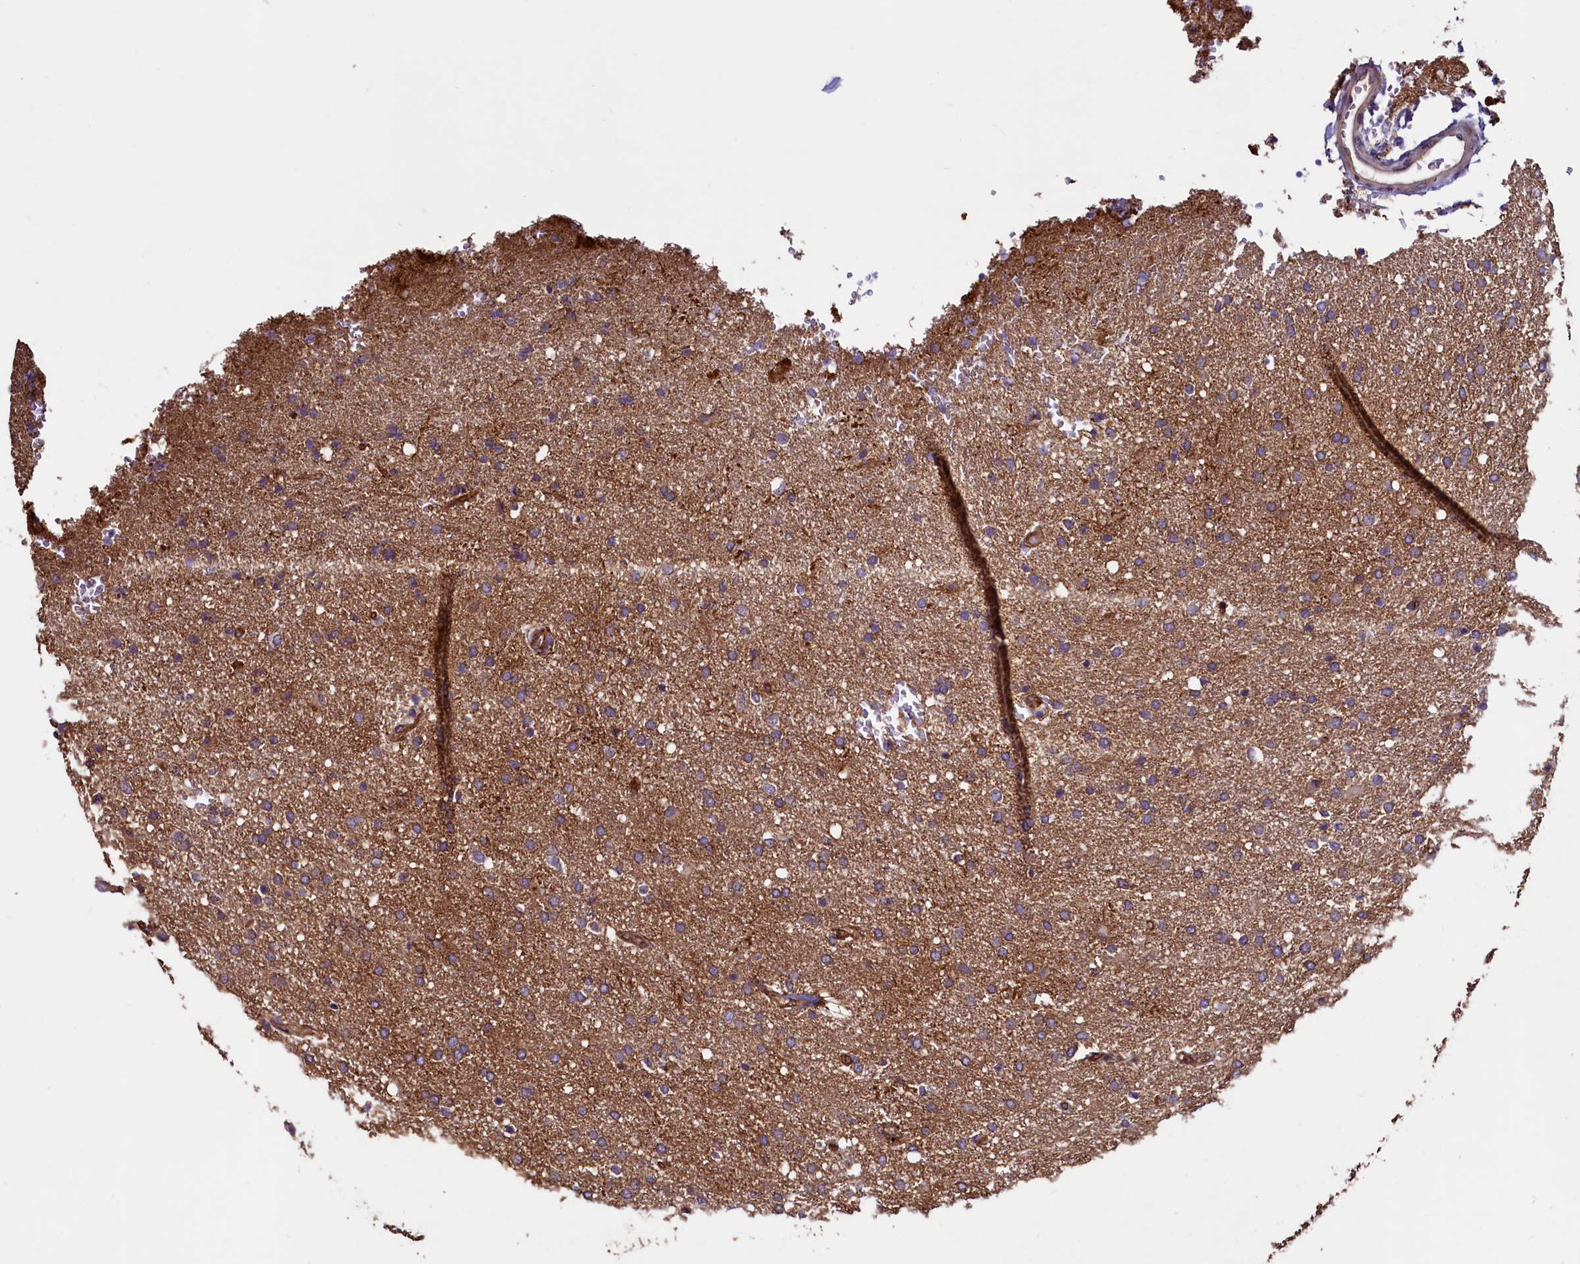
{"staining": {"intensity": "moderate", "quantity": "25%-75%", "location": "cytoplasmic/membranous"}, "tissue": "glioma", "cell_type": "Tumor cells", "image_type": "cancer", "snomed": [{"axis": "morphology", "description": "Glioma, malignant, High grade"}, {"axis": "topography", "description": "Brain"}], "caption": "Human malignant glioma (high-grade) stained for a protein (brown) displays moderate cytoplasmic/membranous positive staining in about 25%-75% of tumor cells.", "gene": "PALM", "patient": {"sex": "male", "age": 72}}